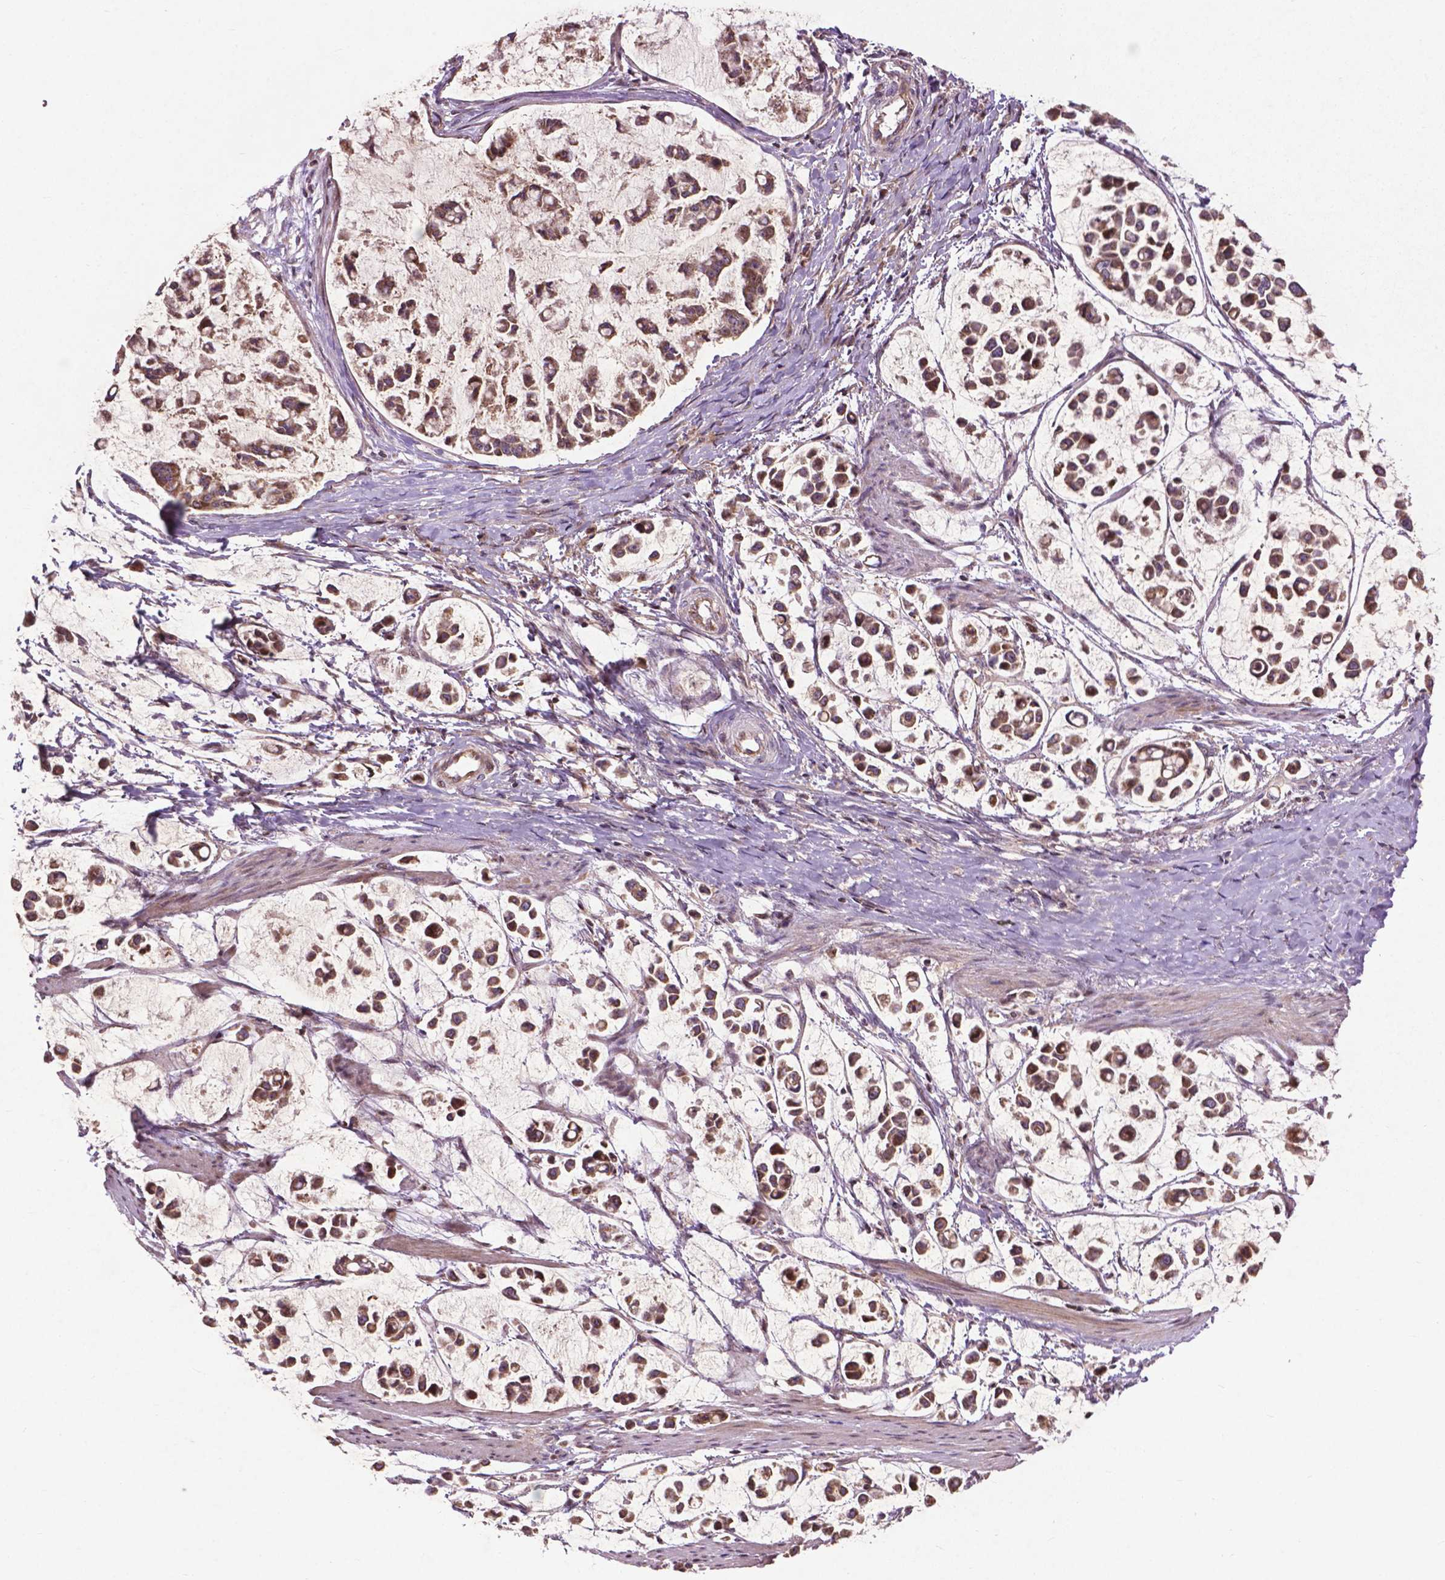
{"staining": {"intensity": "strong", "quantity": ">75%", "location": "cytoplasmic/membranous"}, "tissue": "stomach cancer", "cell_type": "Tumor cells", "image_type": "cancer", "snomed": [{"axis": "morphology", "description": "Adenocarcinoma, NOS"}, {"axis": "topography", "description": "Stomach"}], "caption": "Tumor cells display high levels of strong cytoplasmic/membranous staining in approximately >75% of cells in human stomach cancer (adenocarcinoma).", "gene": "B3GALNT2", "patient": {"sex": "male", "age": 82}}